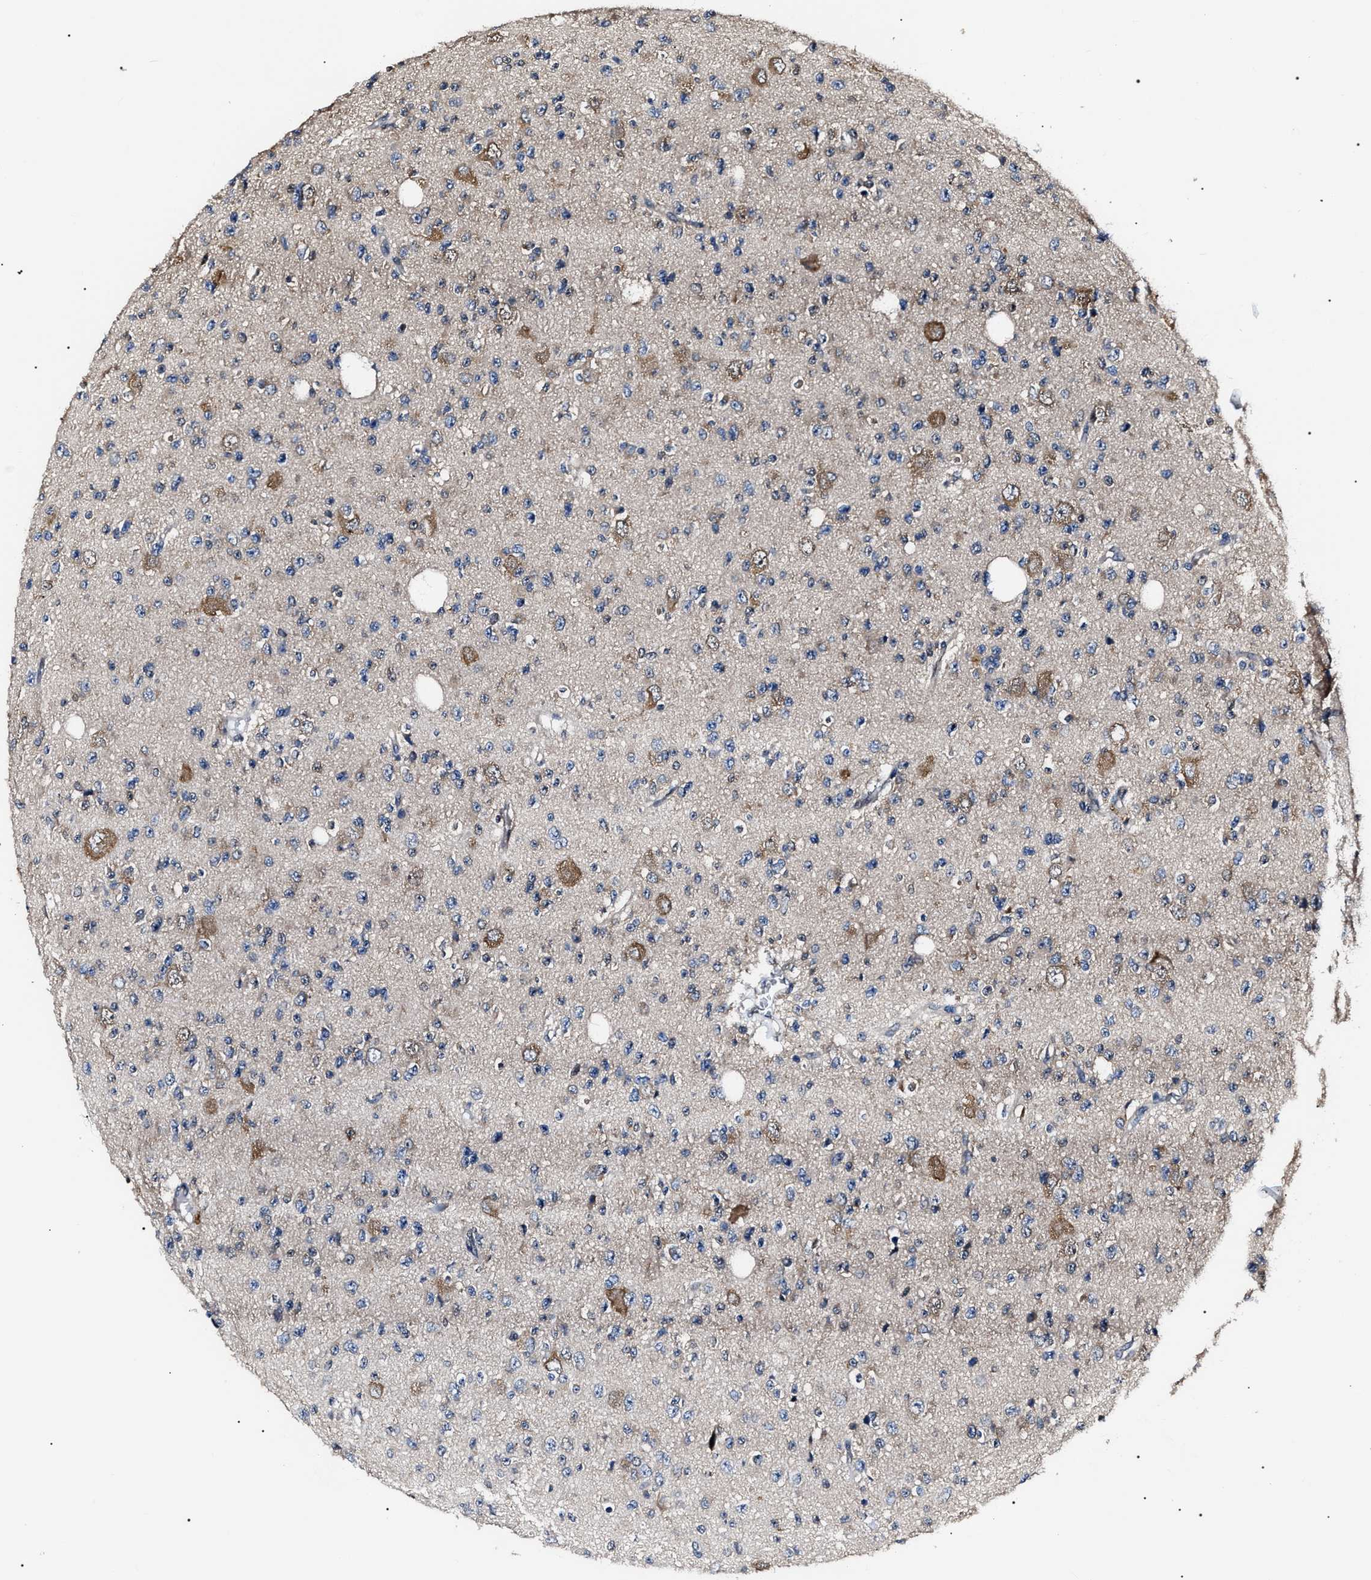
{"staining": {"intensity": "weak", "quantity": "<25%", "location": "cytoplasmic/membranous"}, "tissue": "glioma", "cell_type": "Tumor cells", "image_type": "cancer", "snomed": [{"axis": "morphology", "description": "Glioma, malignant, High grade"}, {"axis": "topography", "description": "pancreas cauda"}], "caption": "High power microscopy photomicrograph of an IHC image of glioma, revealing no significant staining in tumor cells.", "gene": "CCT8", "patient": {"sex": "male", "age": 60}}